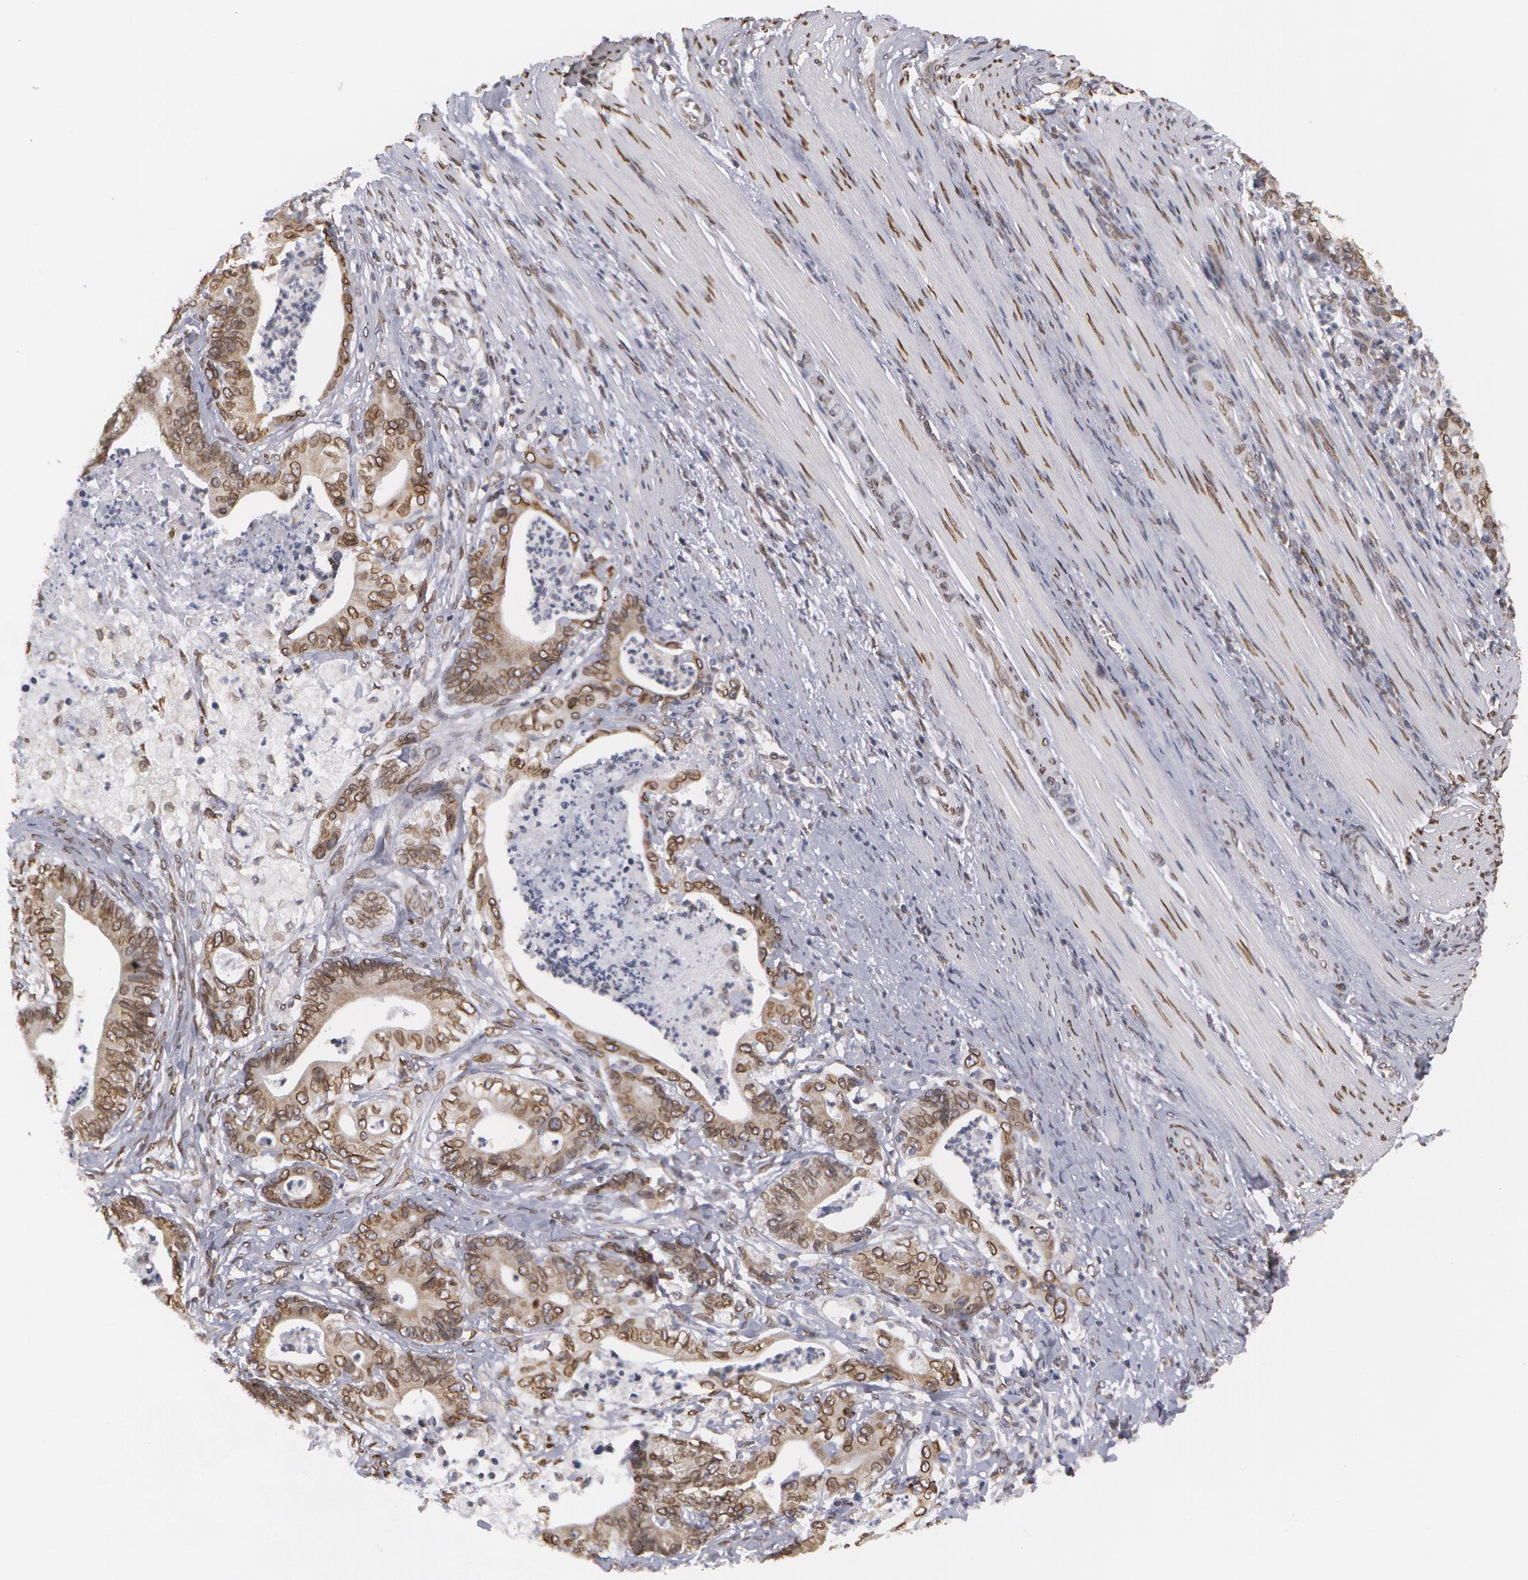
{"staining": {"intensity": "moderate", "quantity": "25%-75%", "location": "cytoplasmic/membranous,nuclear"}, "tissue": "stomach cancer", "cell_type": "Tumor cells", "image_type": "cancer", "snomed": [{"axis": "morphology", "description": "Adenocarcinoma, NOS"}, {"axis": "topography", "description": "Stomach, lower"}], "caption": "Tumor cells show medium levels of moderate cytoplasmic/membranous and nuclear positivity in about 25%-75% of cells in stomach cancer (adenocarcinoma).", "gene": "EMD", "patient": {"sex": "female", "age": 86}}